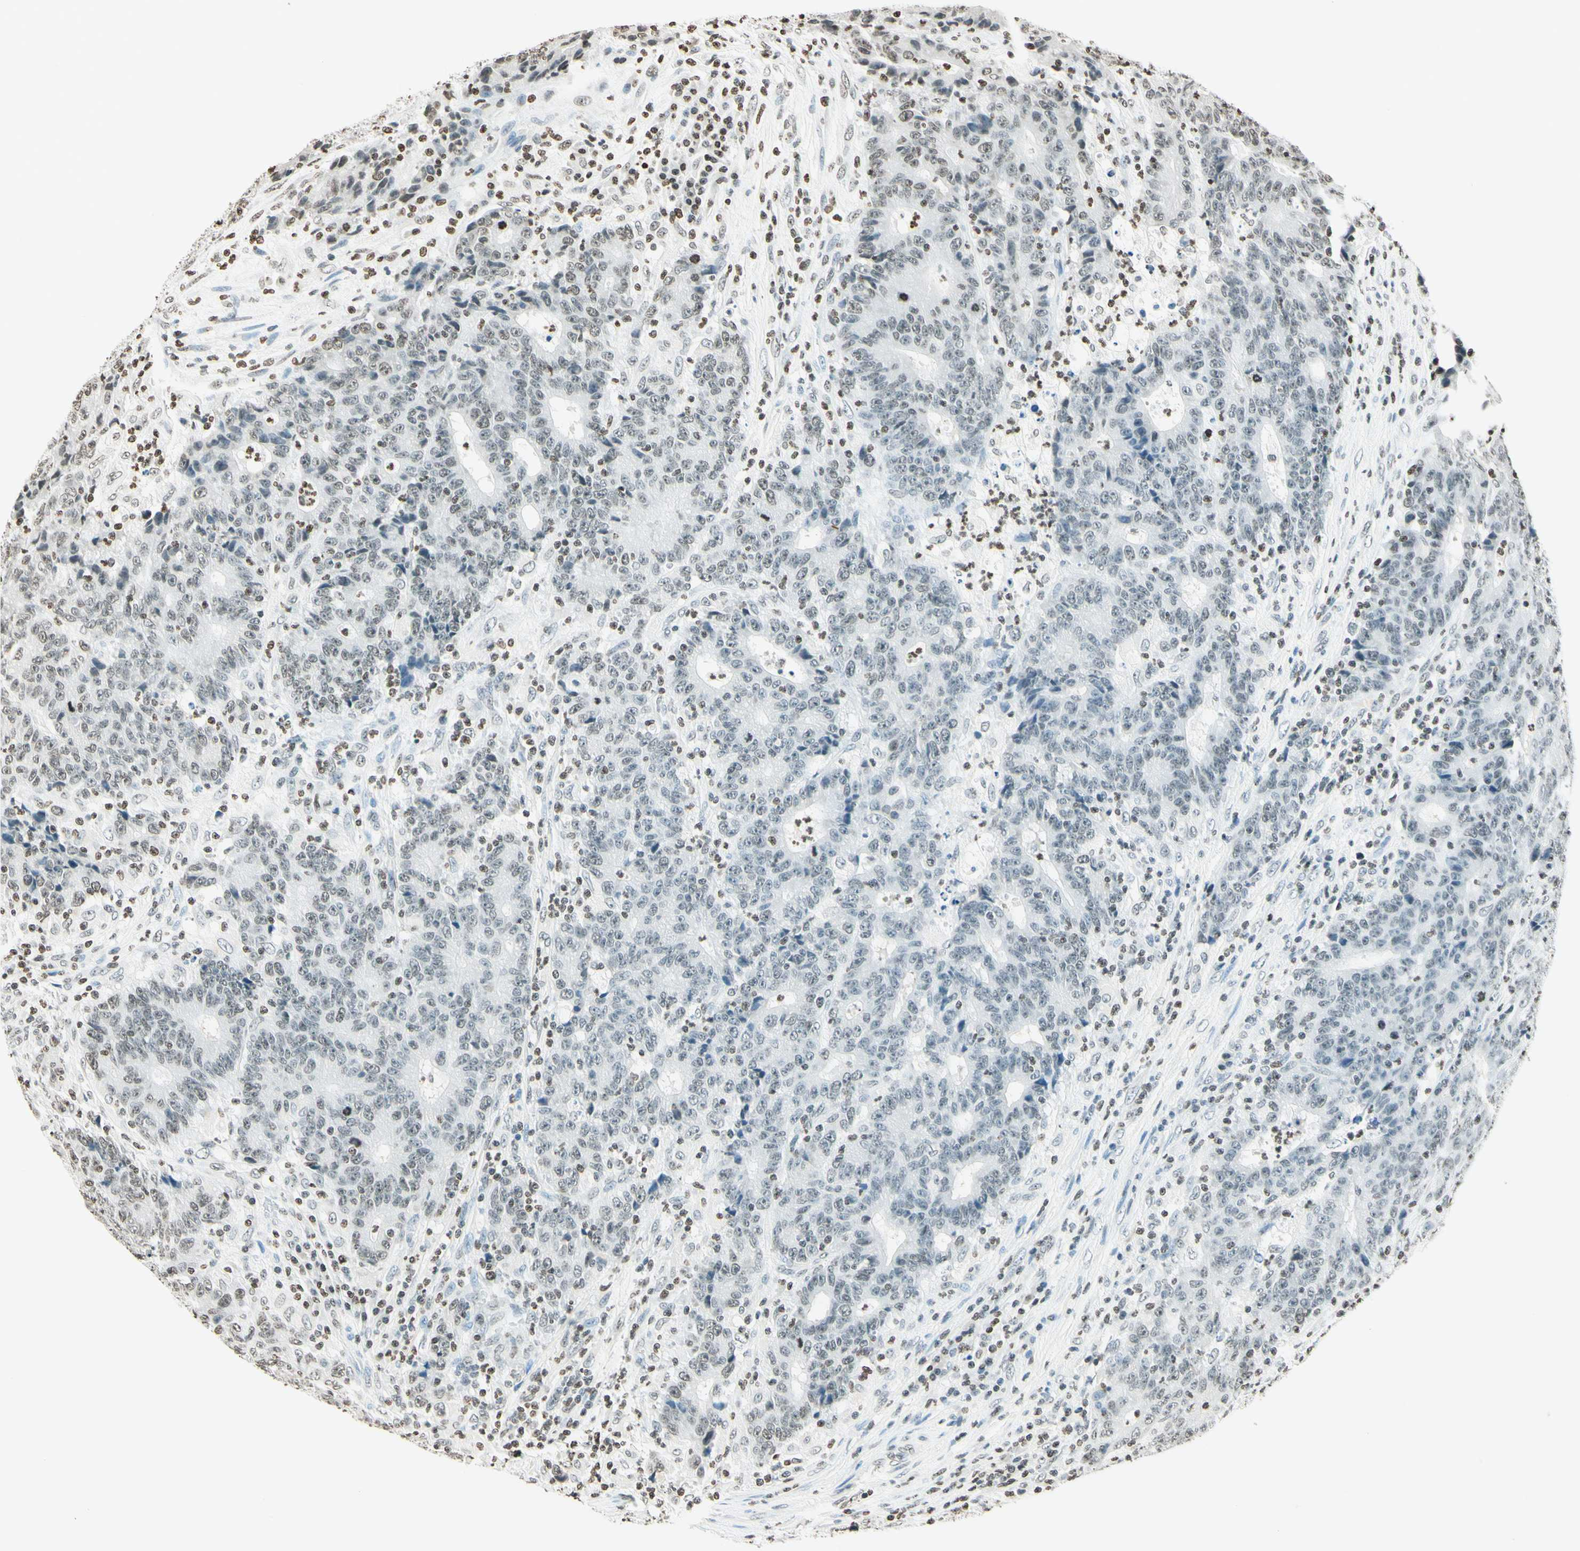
{"staining": {"intensity": "weak", "quantity": "25%-75%", "location": "nuclear"}, "tissue": "colorectal cancer", "cell_type": "Tumor cells", "image_type": "cancer", "snomed": [{"axis": "morphology", "description": "Normal tissue, NOS"}, {"axis": "morphology", "description": "Adenocarcinoma, NOS"}, {"axis": "topography", "description": "Colon"}], "caption": "Approximately 25%-75% of tumor cells in human colorectal cancer (adenocarcinoma) show weak nuclear protein expression as visualized by brown immunohistochemical staining.", "gene": "MSH2", "patient": {"sex": "female", "age": 75}}